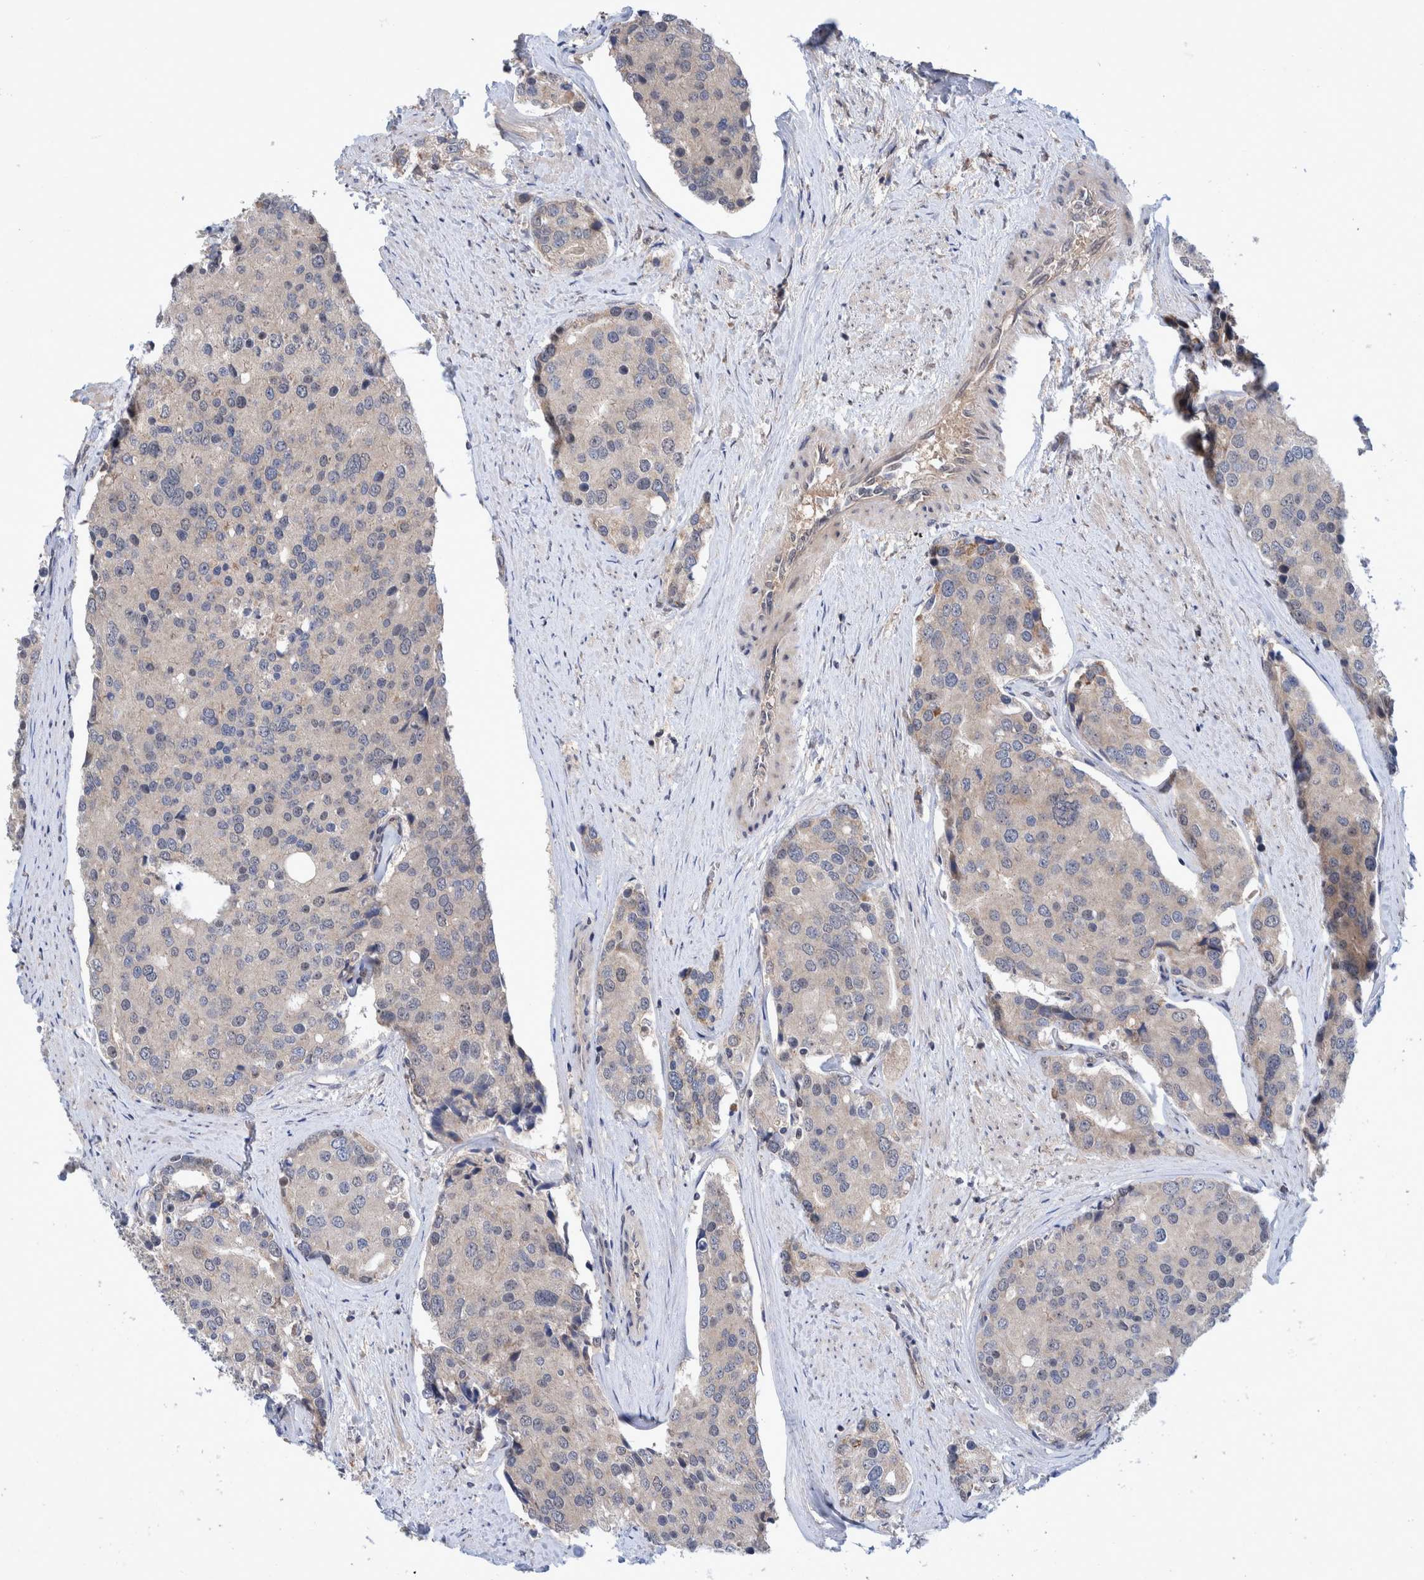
{"staining": {"intensity": "negative", "quantity": "none", "location": "none"}, "tissue": "prostate cancer", "cell_type": "Tumor cells", "image_type": "cancer", "snomed": [{"axis": "morphology", "description": "Adenocarcinoma, High grade"}, {"axis": "topography", "description": "Prostate"}], "caption": "The histopathology image displays no significant expression in tumor cells of prostate high-grade adenocarcinoma. (DAB IHC, high magnification).", "gene": "PLPBP", "patient": {"sex": "male", "age": 50}}